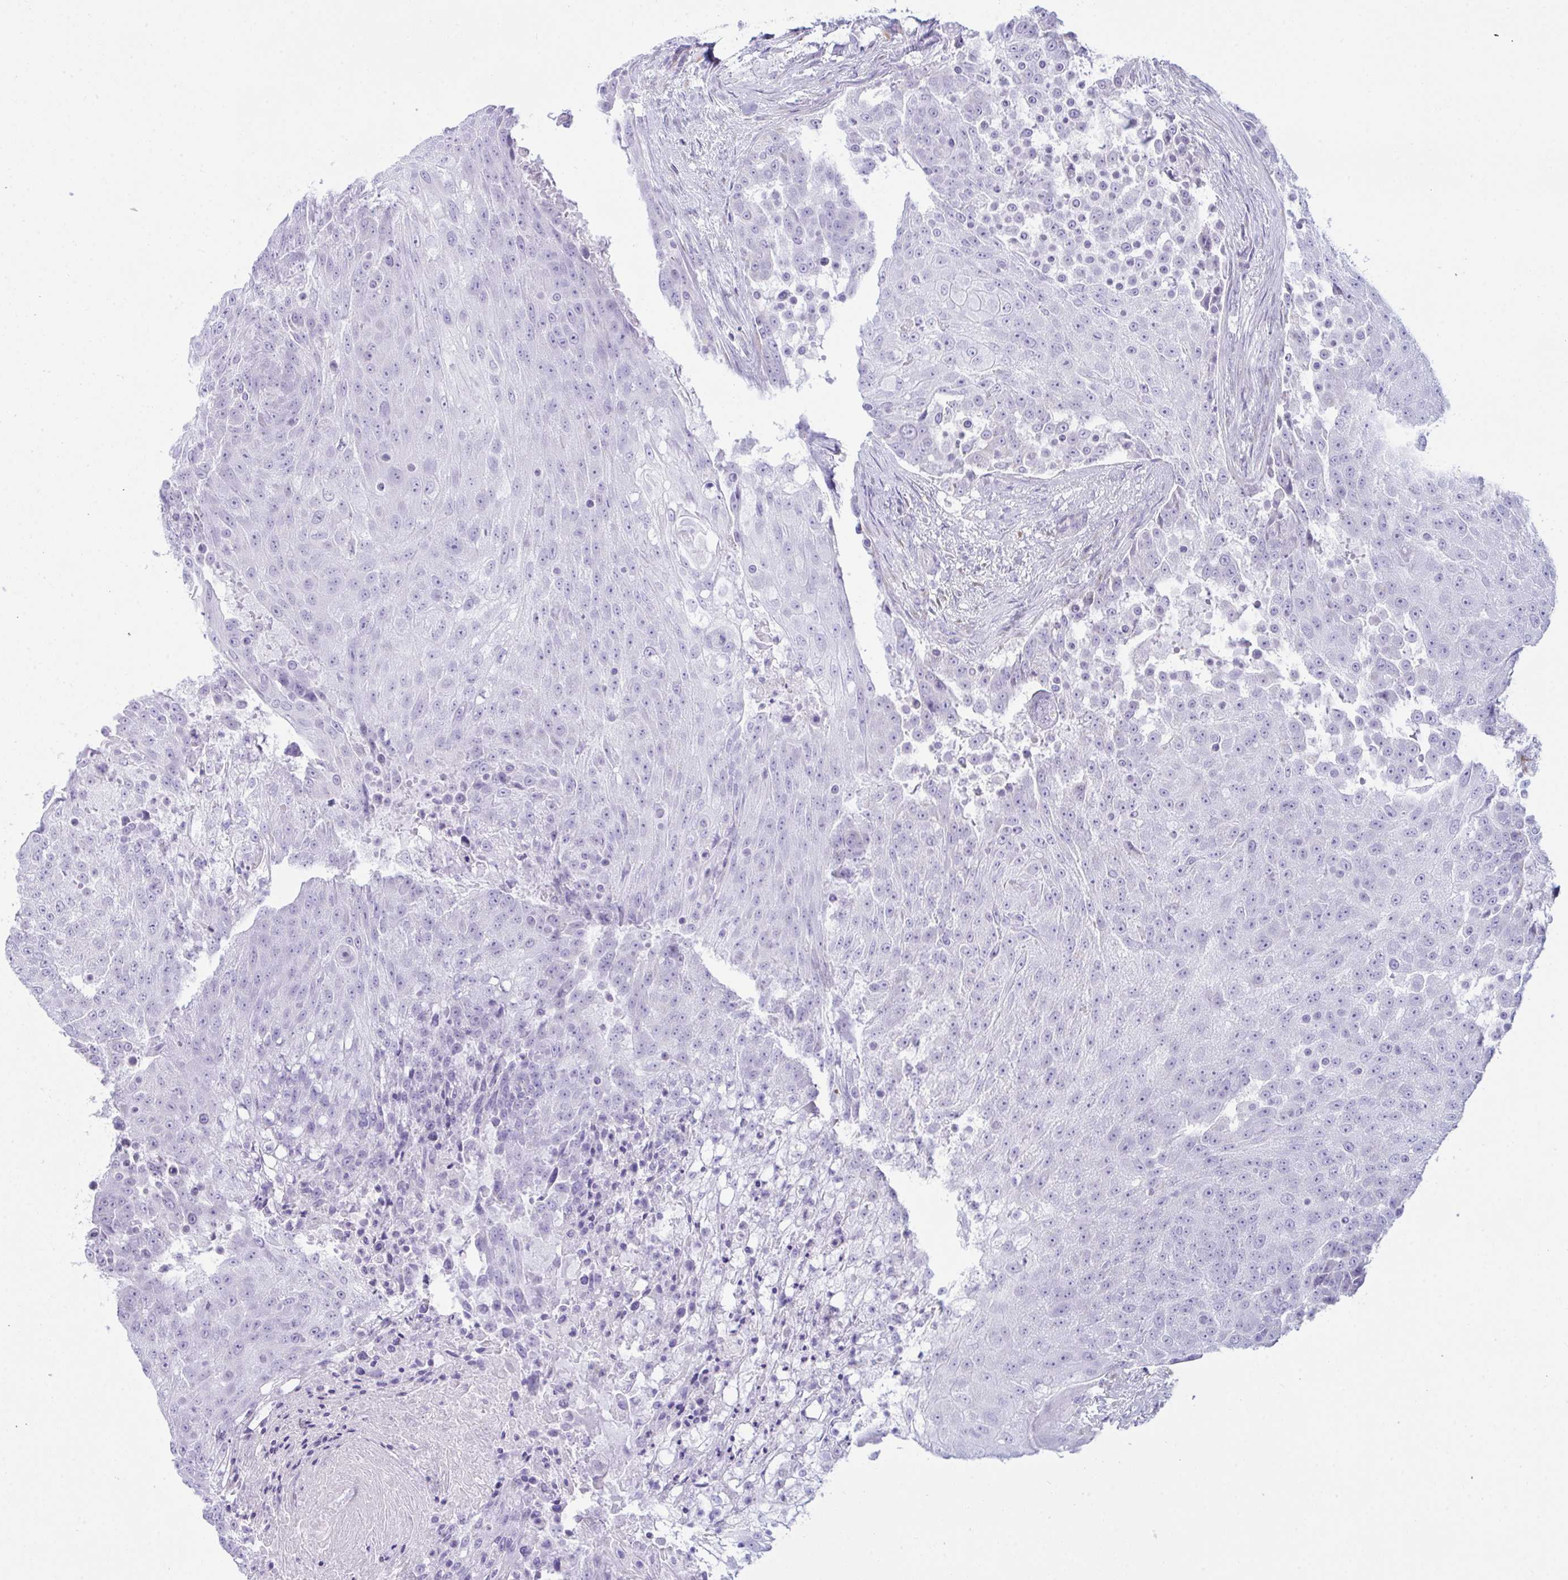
{"staining": {"intensity": "negative", "quantity": "none", "location": "none"}, "tissue": "urothelial cancer", "cell_type": "Tumor cells", "image_type": "cancer", "snomed": [{"axis": "morphology", "description": "Urothelial carcinoma, High grade"}, {"axis": "topography", "description": "Urinary bladder"}], "caption": "Tumor cells show no significant protein expression in urothelial cancer.", "gene": "BBS1", "patient": {"sex": "female", "age": 63}}